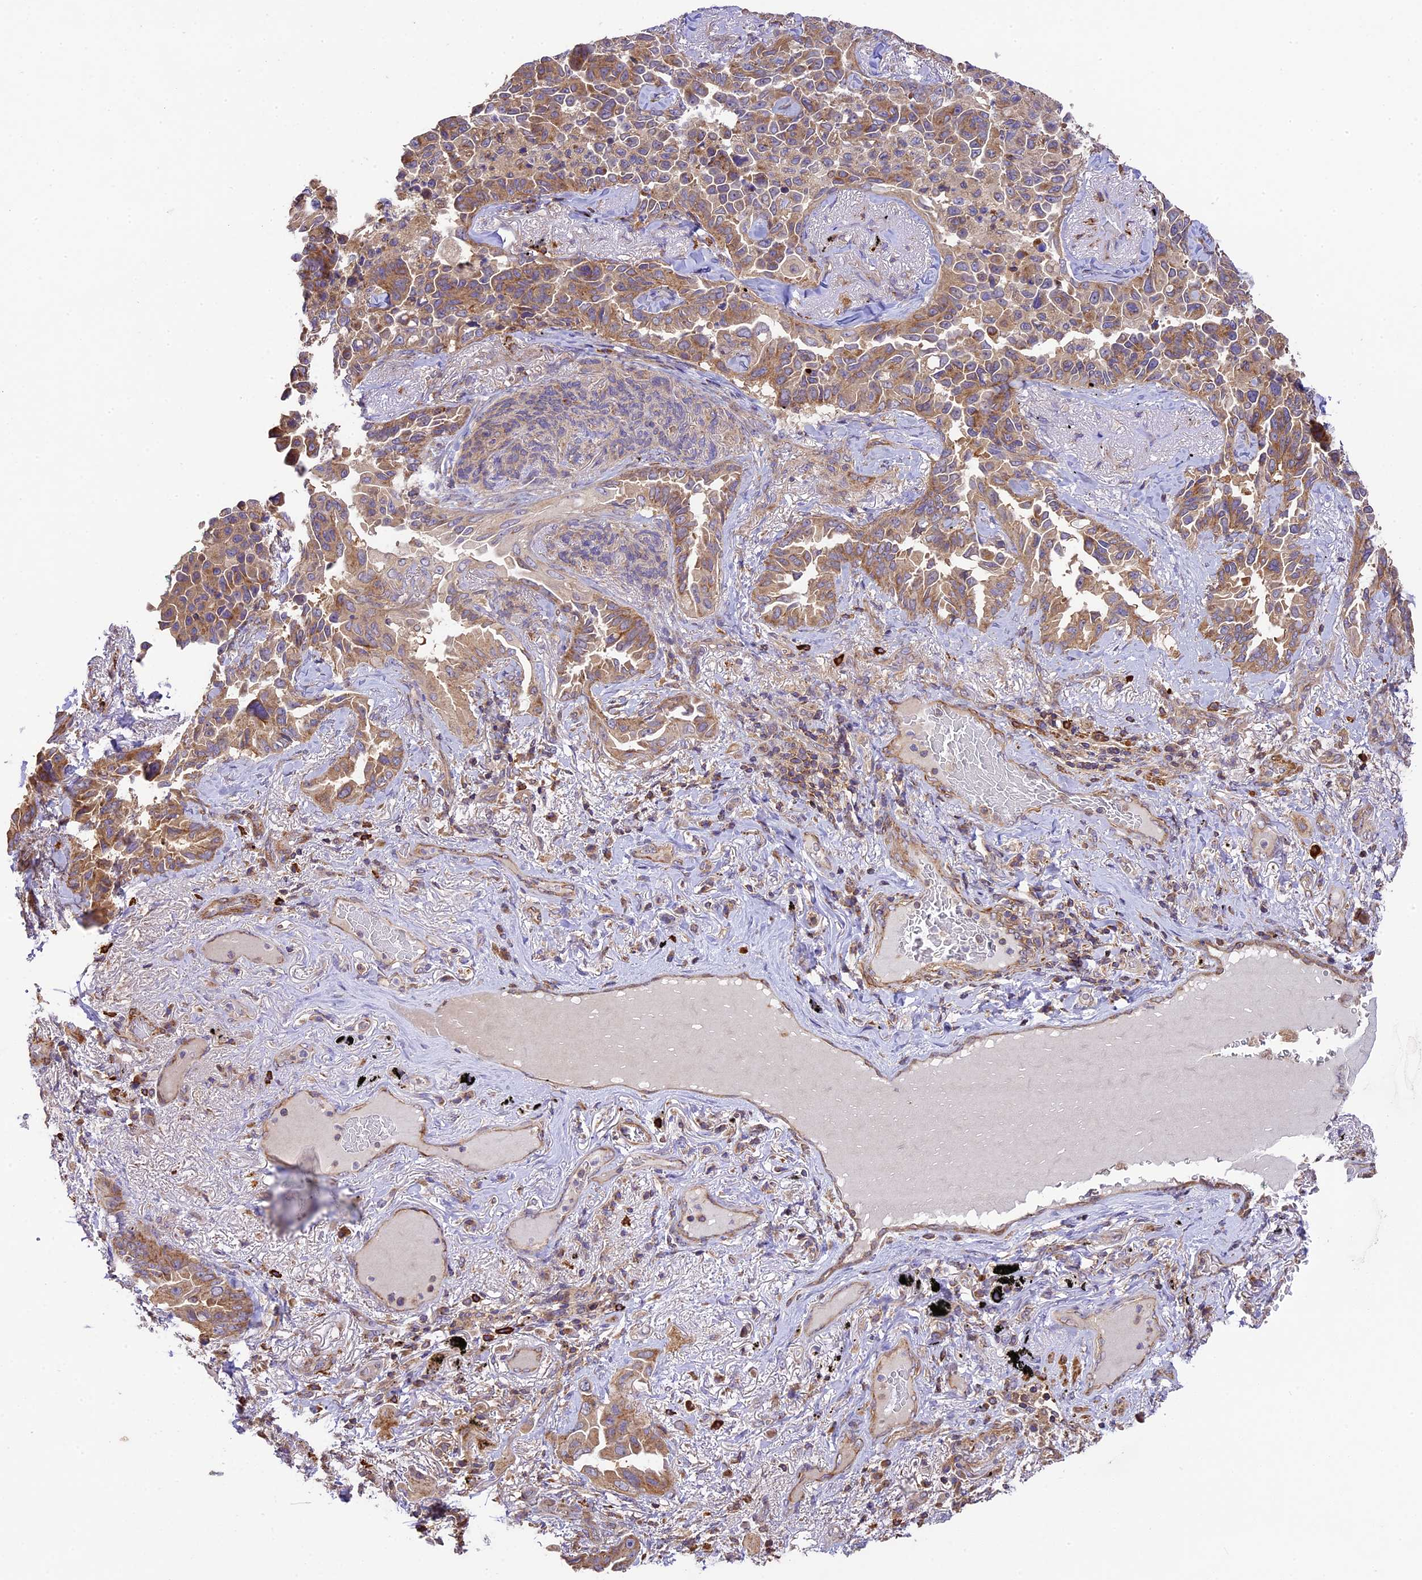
{"staining": {"intensity": "moderate", "quantity": ">75%", "location": "cytoplasmic/membranous"}, "tissue": "lung cancer", "cell_type": "Tumor cells", "image_type": "cancer", "snomed": [{"axis": "morphology", "description": "Adenocarcinoma, NOS"}, {"axis": "topography", "description": "Lung"}], "caption": "DAB immunohistochemical staining of human lung cancer reveals moderate cytoplasmic/membranous protein staining in about >75% of tumor cells.", "gene": "WDR88", "patient": {"sex": "female", "age": 67}}